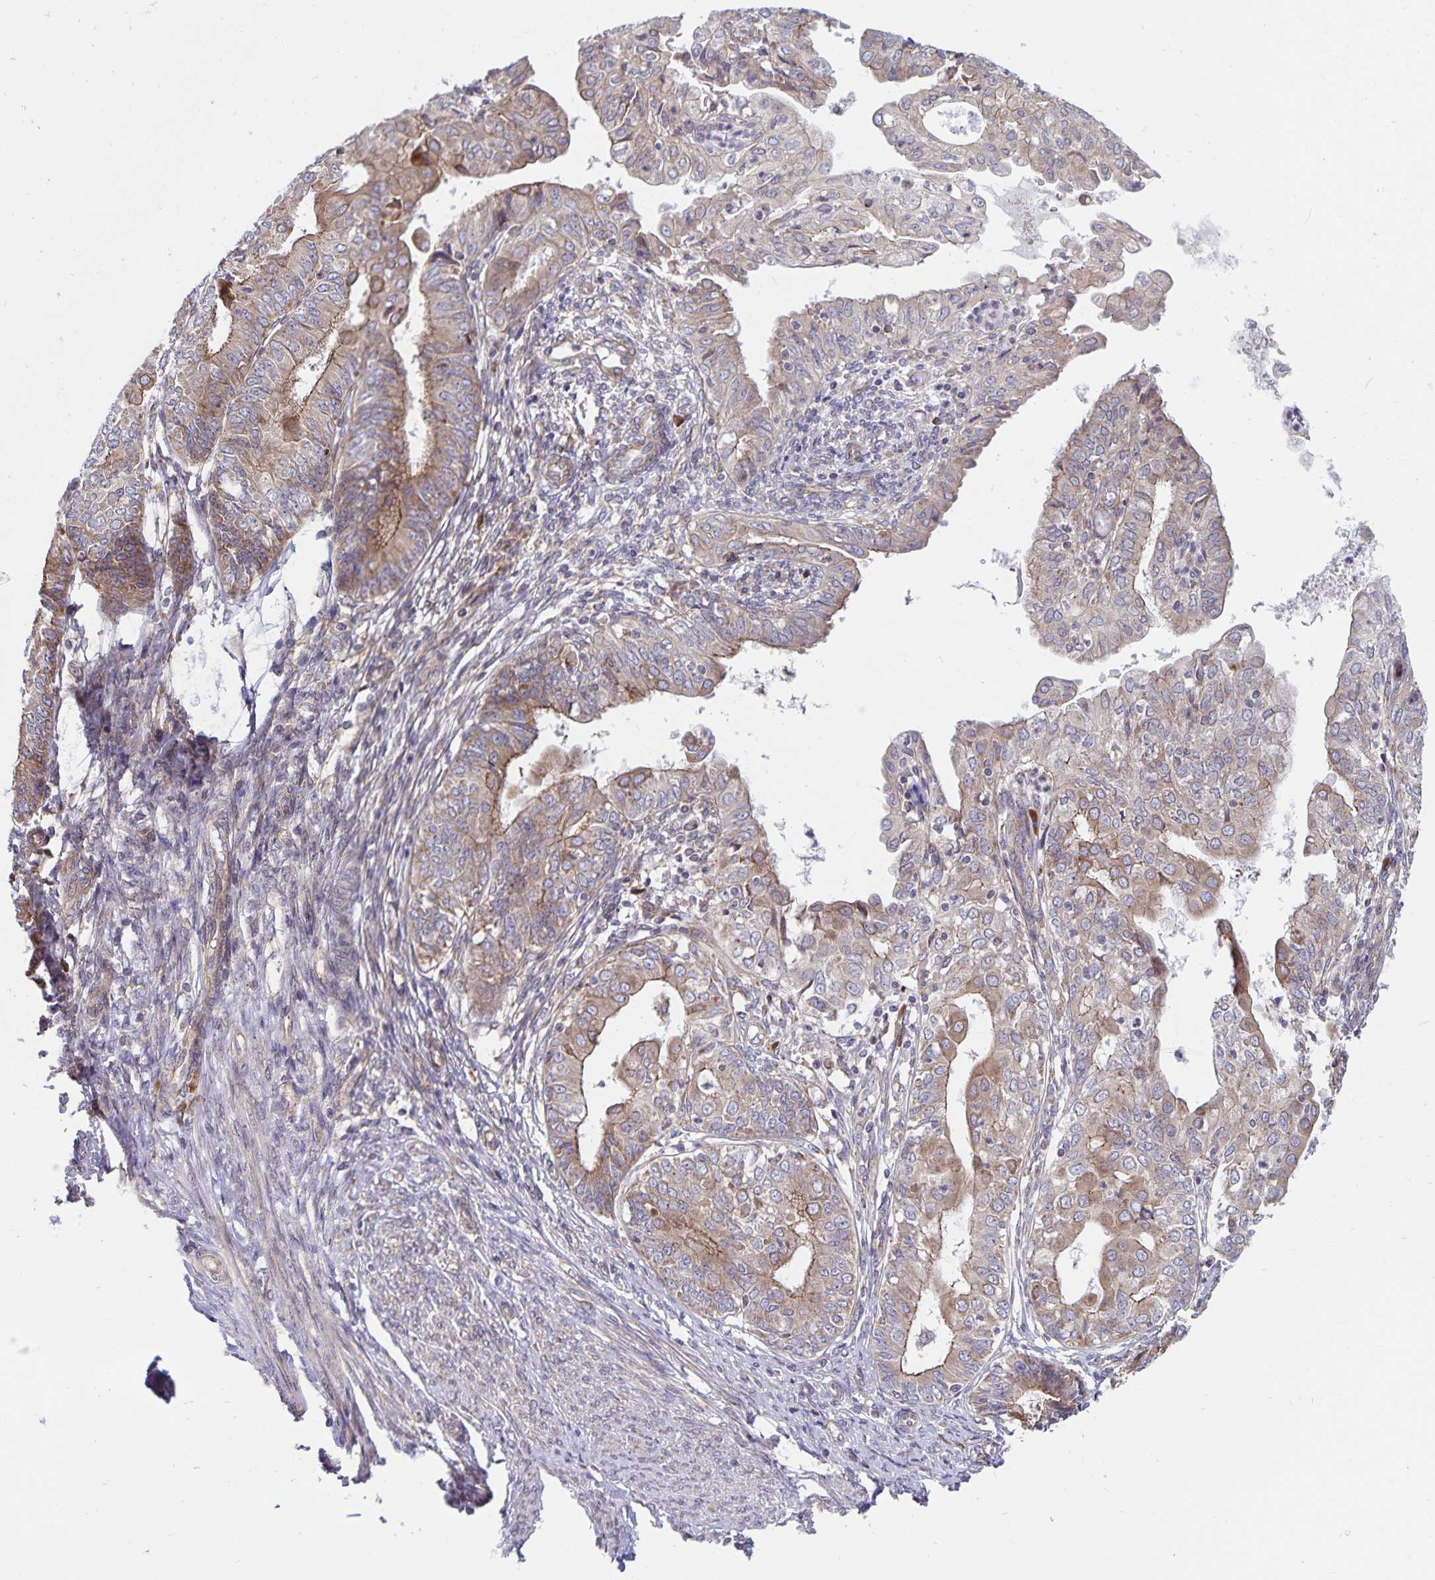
{"staining": {"intensity": "weak", "quantity": ">75%", "location": "cytoplasmic/membranous"}, "tissue": "endometrial cancer", "cell_type": "Tumor cells", "image_type": "cancer", "snomed": [{"axis": "morphology", "description": "Adenocarcinoma, NOS"}, {"axis": "topography", "description": "Endometrium"}], "caption": "Immunohistochemistry photomicrograph of neoplastic tissue: human adenocarcinoma (endometrial) stained using immunohistochemistry shows low levels of weak protein expression localized specifically in the cytoplasmic/membranous of tumor cells, appearing as a cytoplasmic/membranous brown color.", "gene": "SEC62", "patient": {"sex": "female", "age": 68}}